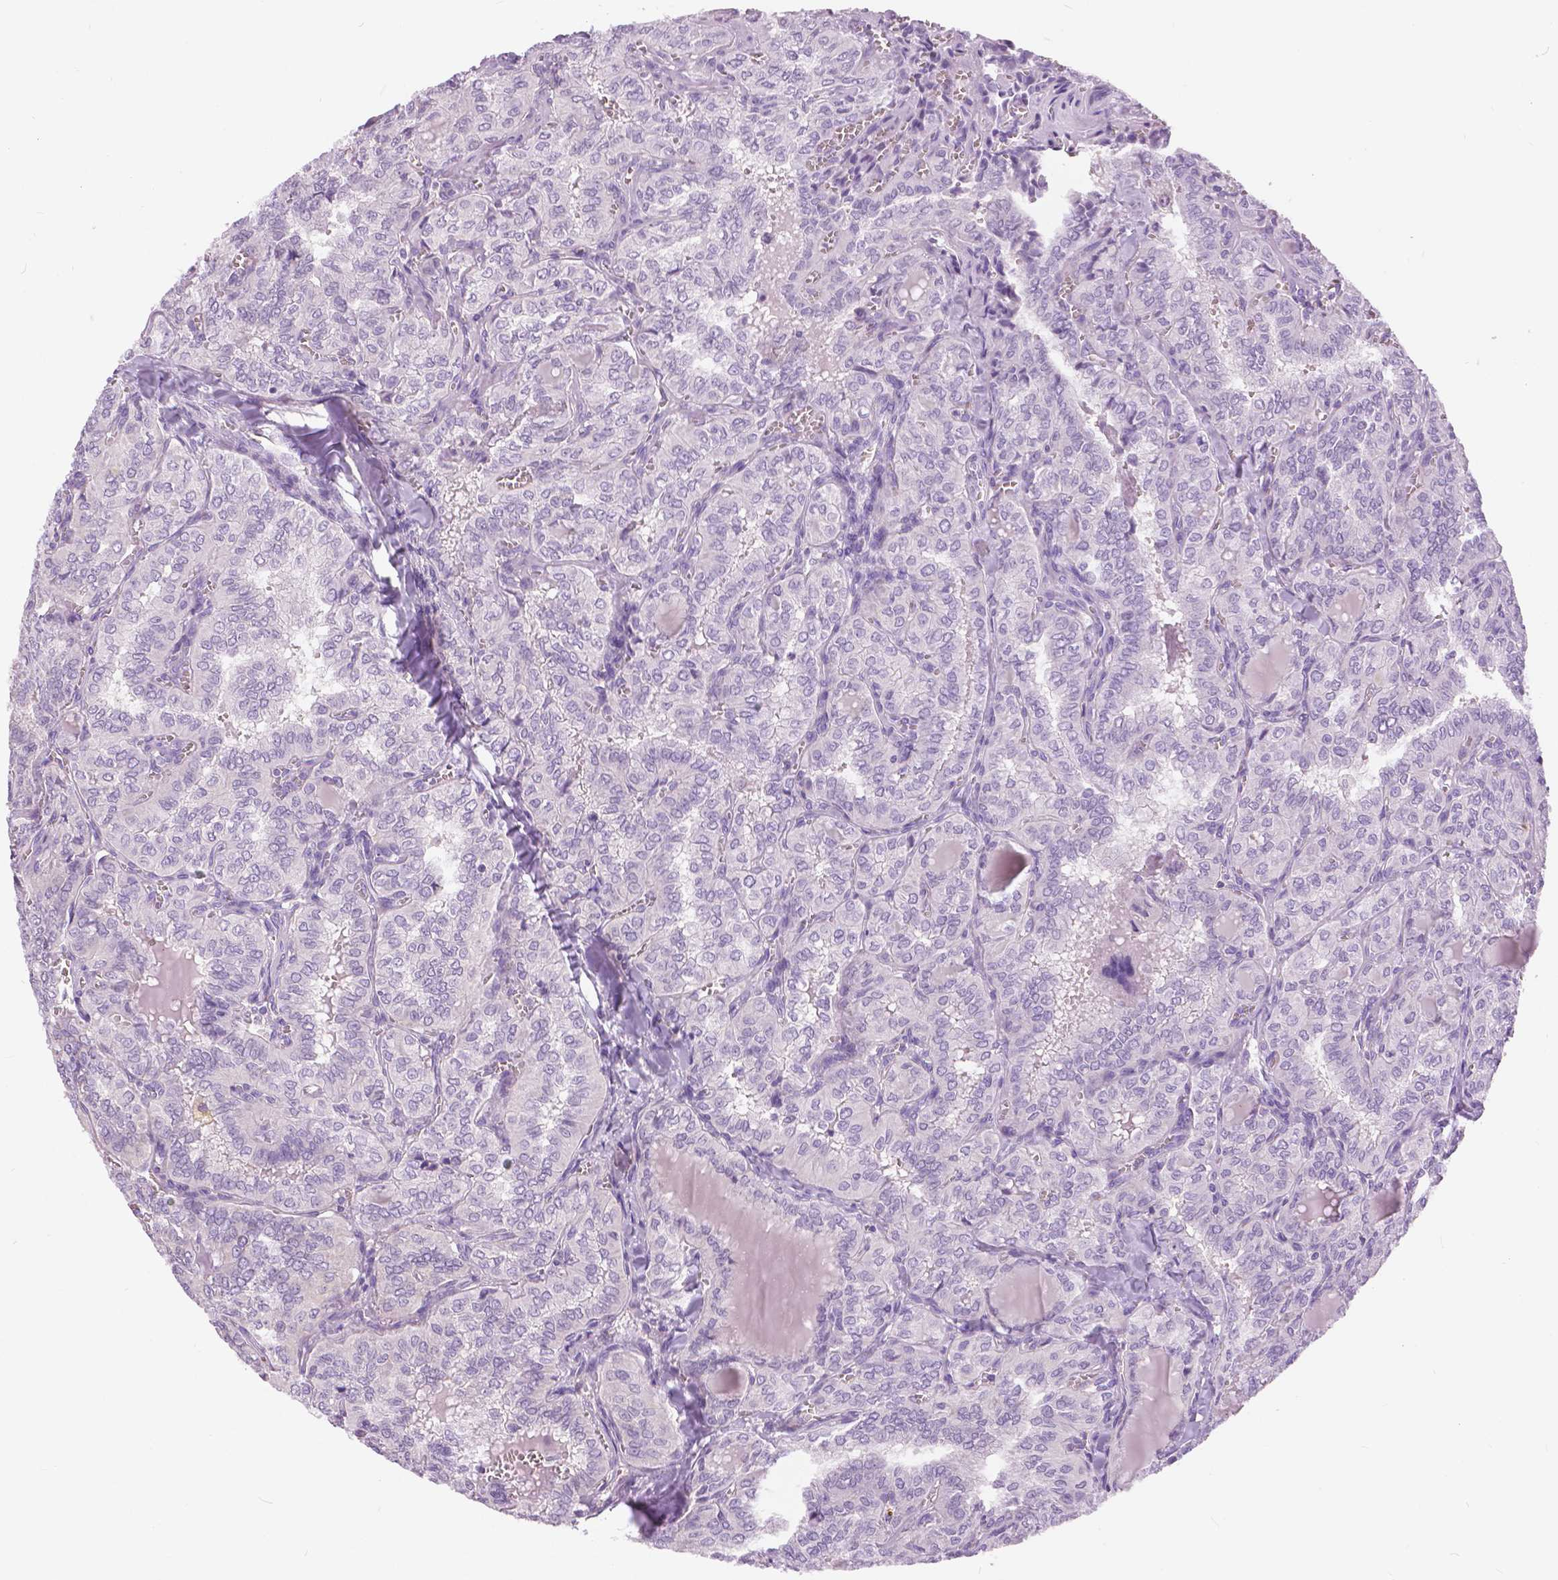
{"staining": {"intensity": "negative", "quantity": "none", "location": "none"}, "tissue": "thyroid cancer", "cell_type": "Tumor cells", "image_type": "cancer", "snomed": [{"axis": "morphology", "description": "Papillary adenocarcinoma, NOS"}, {"axis": "topography", "description": "Thyroid gland"}], "caption": "Immunohistochemical staining of thyroid papillary adenocarcinoma reveals no significant staining in tumor cells. Nuclei are stained in blue.", "gene": "TP53TG5", "patient": {"sex": "female", "age": 41}}